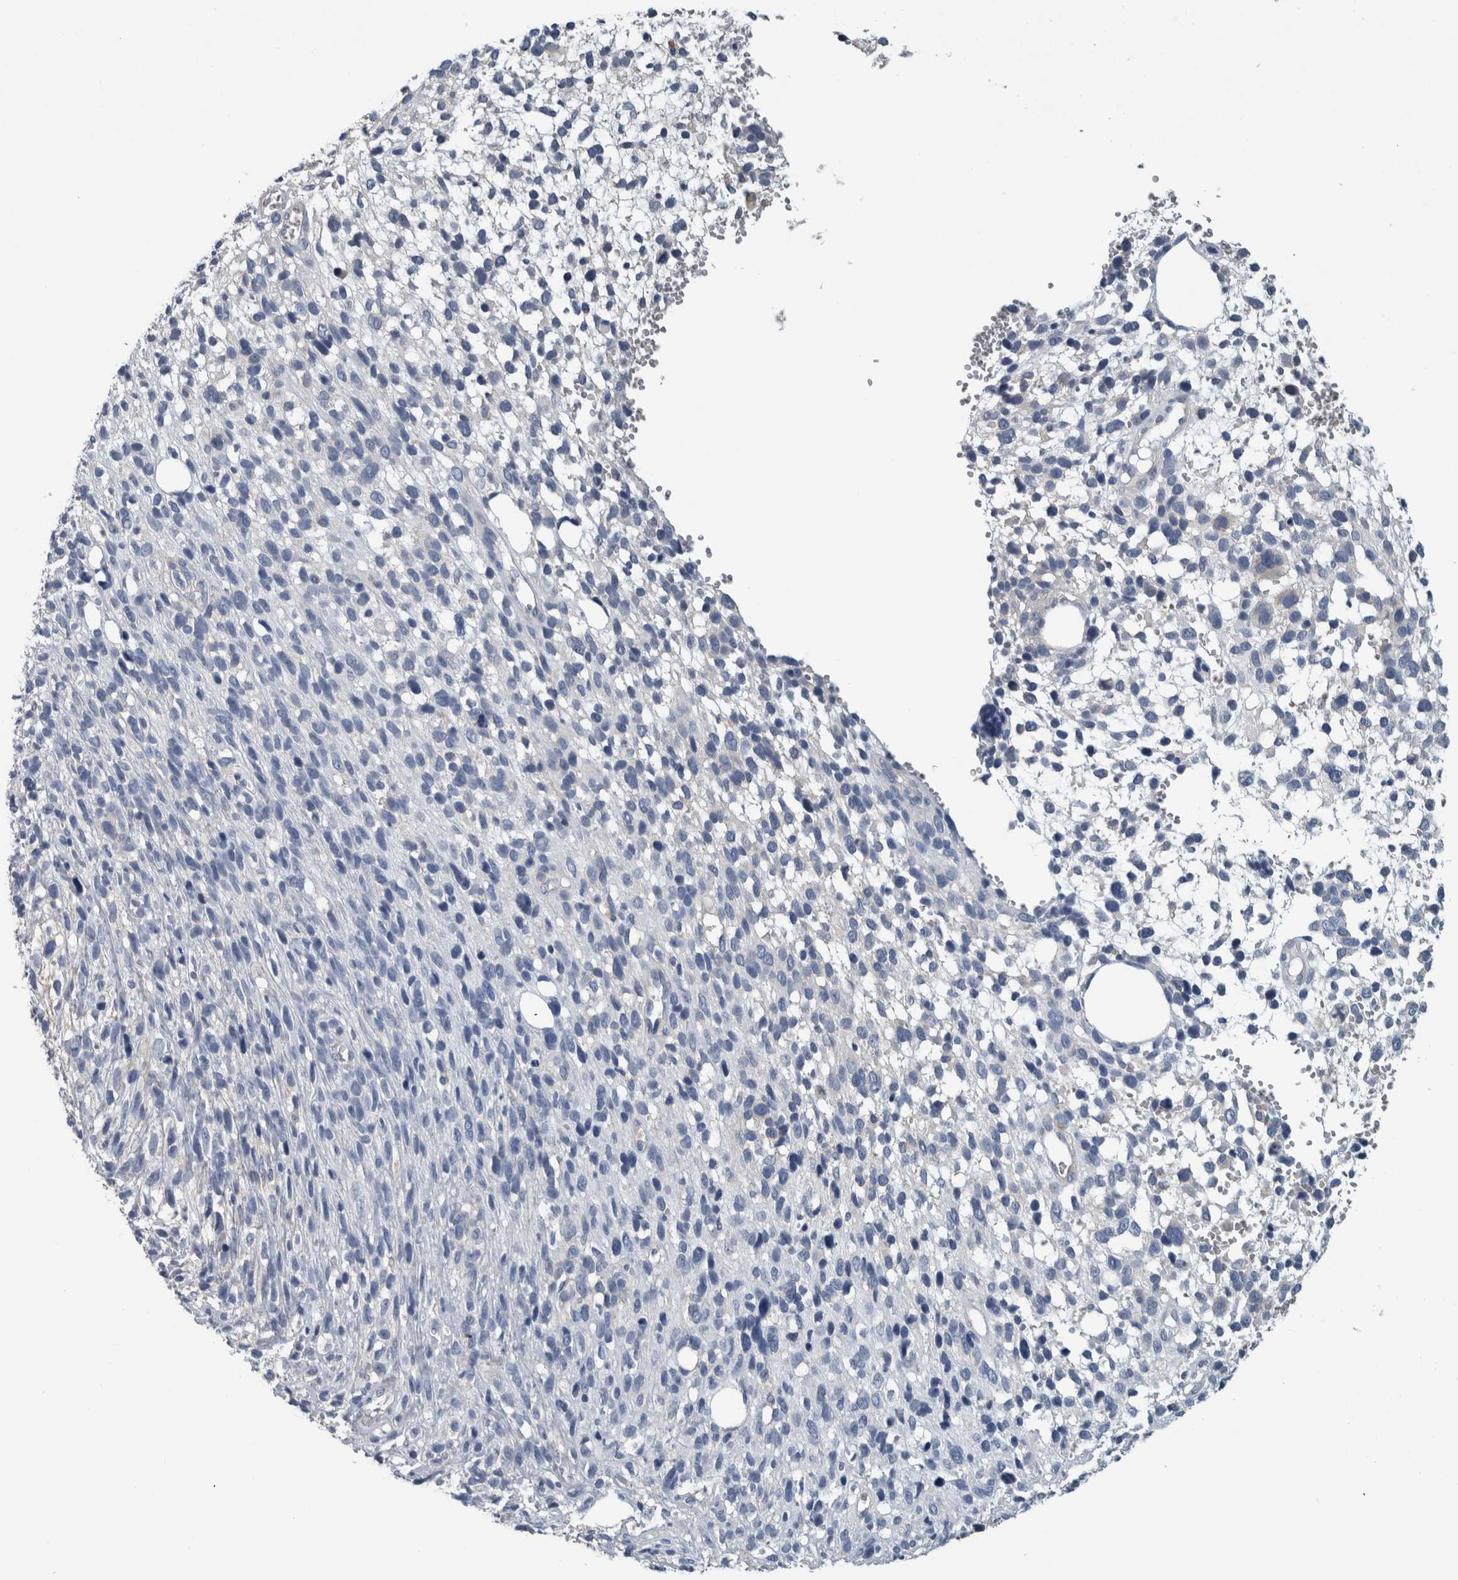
{"staining": {"intensity": "negative", "quantity": "none", "location": "none"}, "tissue": "melanoma", "cell_type": "Tumor cells", "image_type": "cancer", "snomed": [{"axis": "morphology", "description": "Malignant melanoma, NOS"}, {"axis": "topography", "description": "Skin"}], "caption": "The photomicrograph demonstrates no significant staining in tumor cells of malignant melanoma.", "gene": "SH3GL2", "patient": {"sex": "female", "age": 55}}